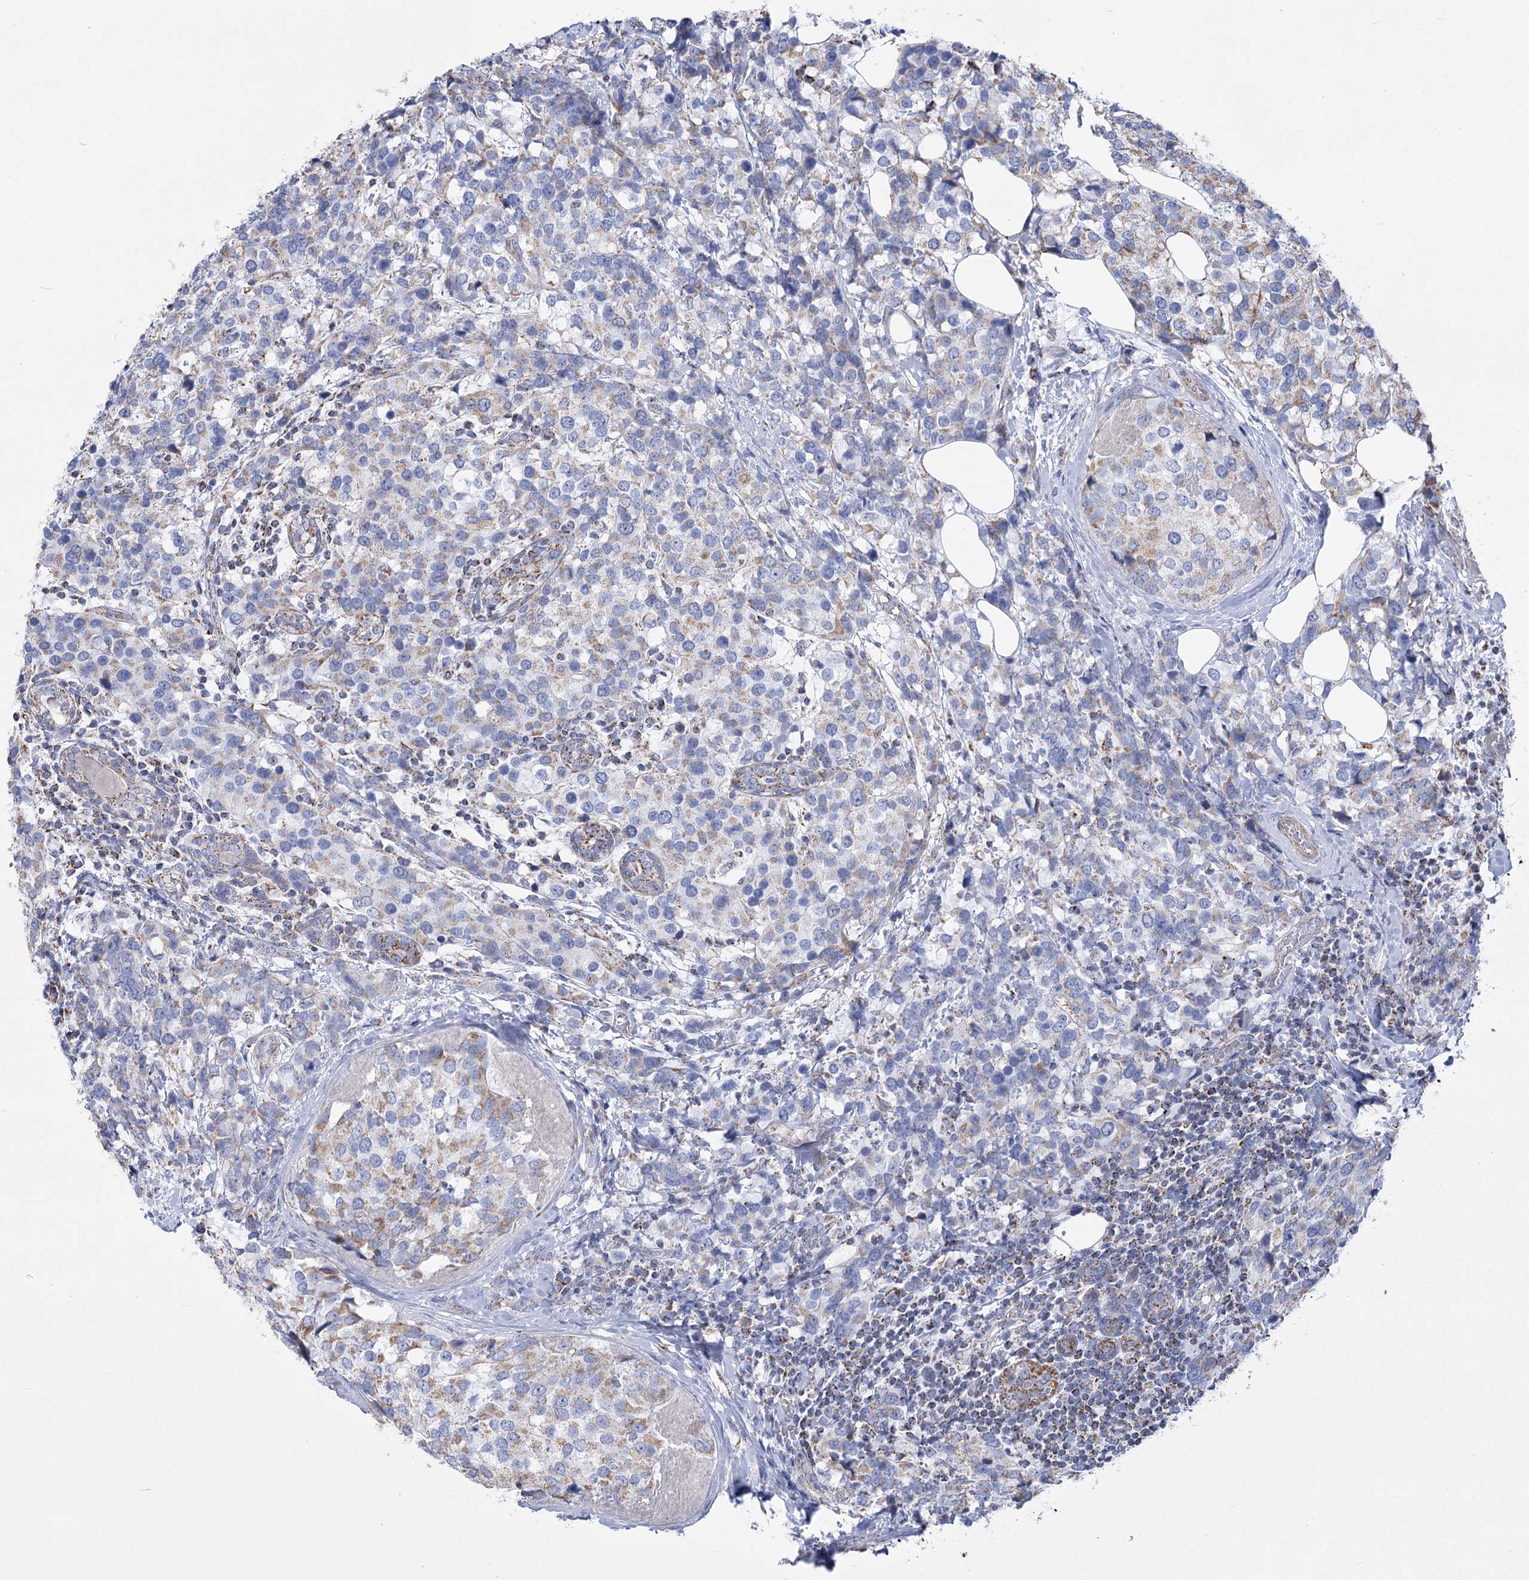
{"staining": {"intensity": "moderate", "quantity": "<25%", "location": "cytoplasmic/membranous"}, "tissue": "breast cancer", "cell_type": "Tumor cells", "image_type": "cancer", "snomed": [{"axis": "morphology", "description": "Lobular carcinoma"}, {"axis": "topography", "description": "Breast"}], "caption": "IHC photomicrograph of breast cancer (lobular carcinoma) stained for a protein (brown), which shows low levels of moderate cytoplasmic/membranous expression in approximately <25% of tumor cells.", "gene": "PDHB", "patient": {"sex": "female", "age": 59}}